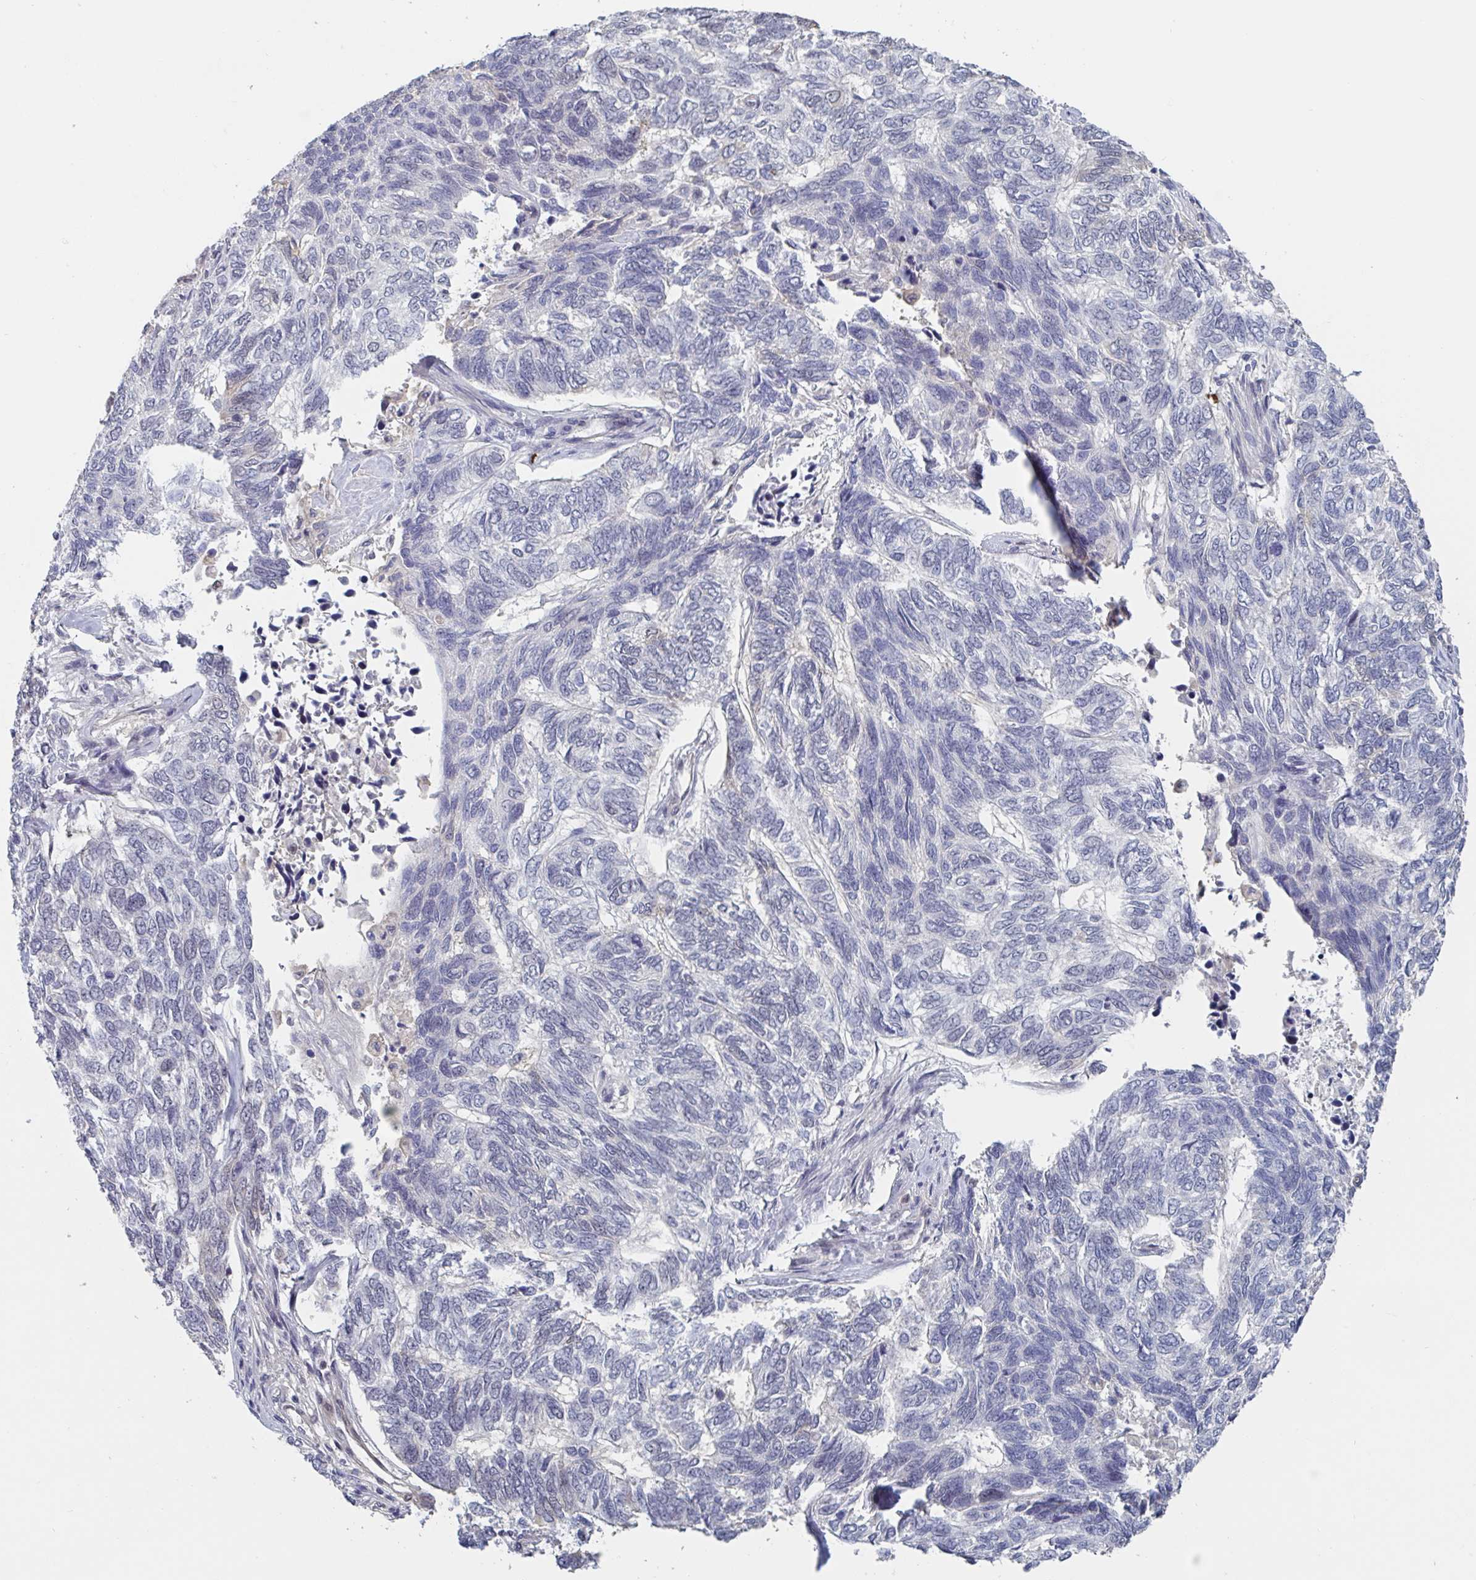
{"staining": {"intensity": "negative", "quantity": "none", "location": "none"}, "tissue": "skin cancer", "cell_type": "Tumor cells", "image_type": "cancer", "snomed": [{"axis": "morphology", "description": "Basal cell carcinoma"}, {"axis": "topography", "description": "Skin"}], "caption": "Immunohistochemical staining of human skin cancer (basal cell carcinoma) exhibits no significant positivity in tumor cells.", "gene": "BCL7B", "patient": {"sex": "female", "age": 65}}